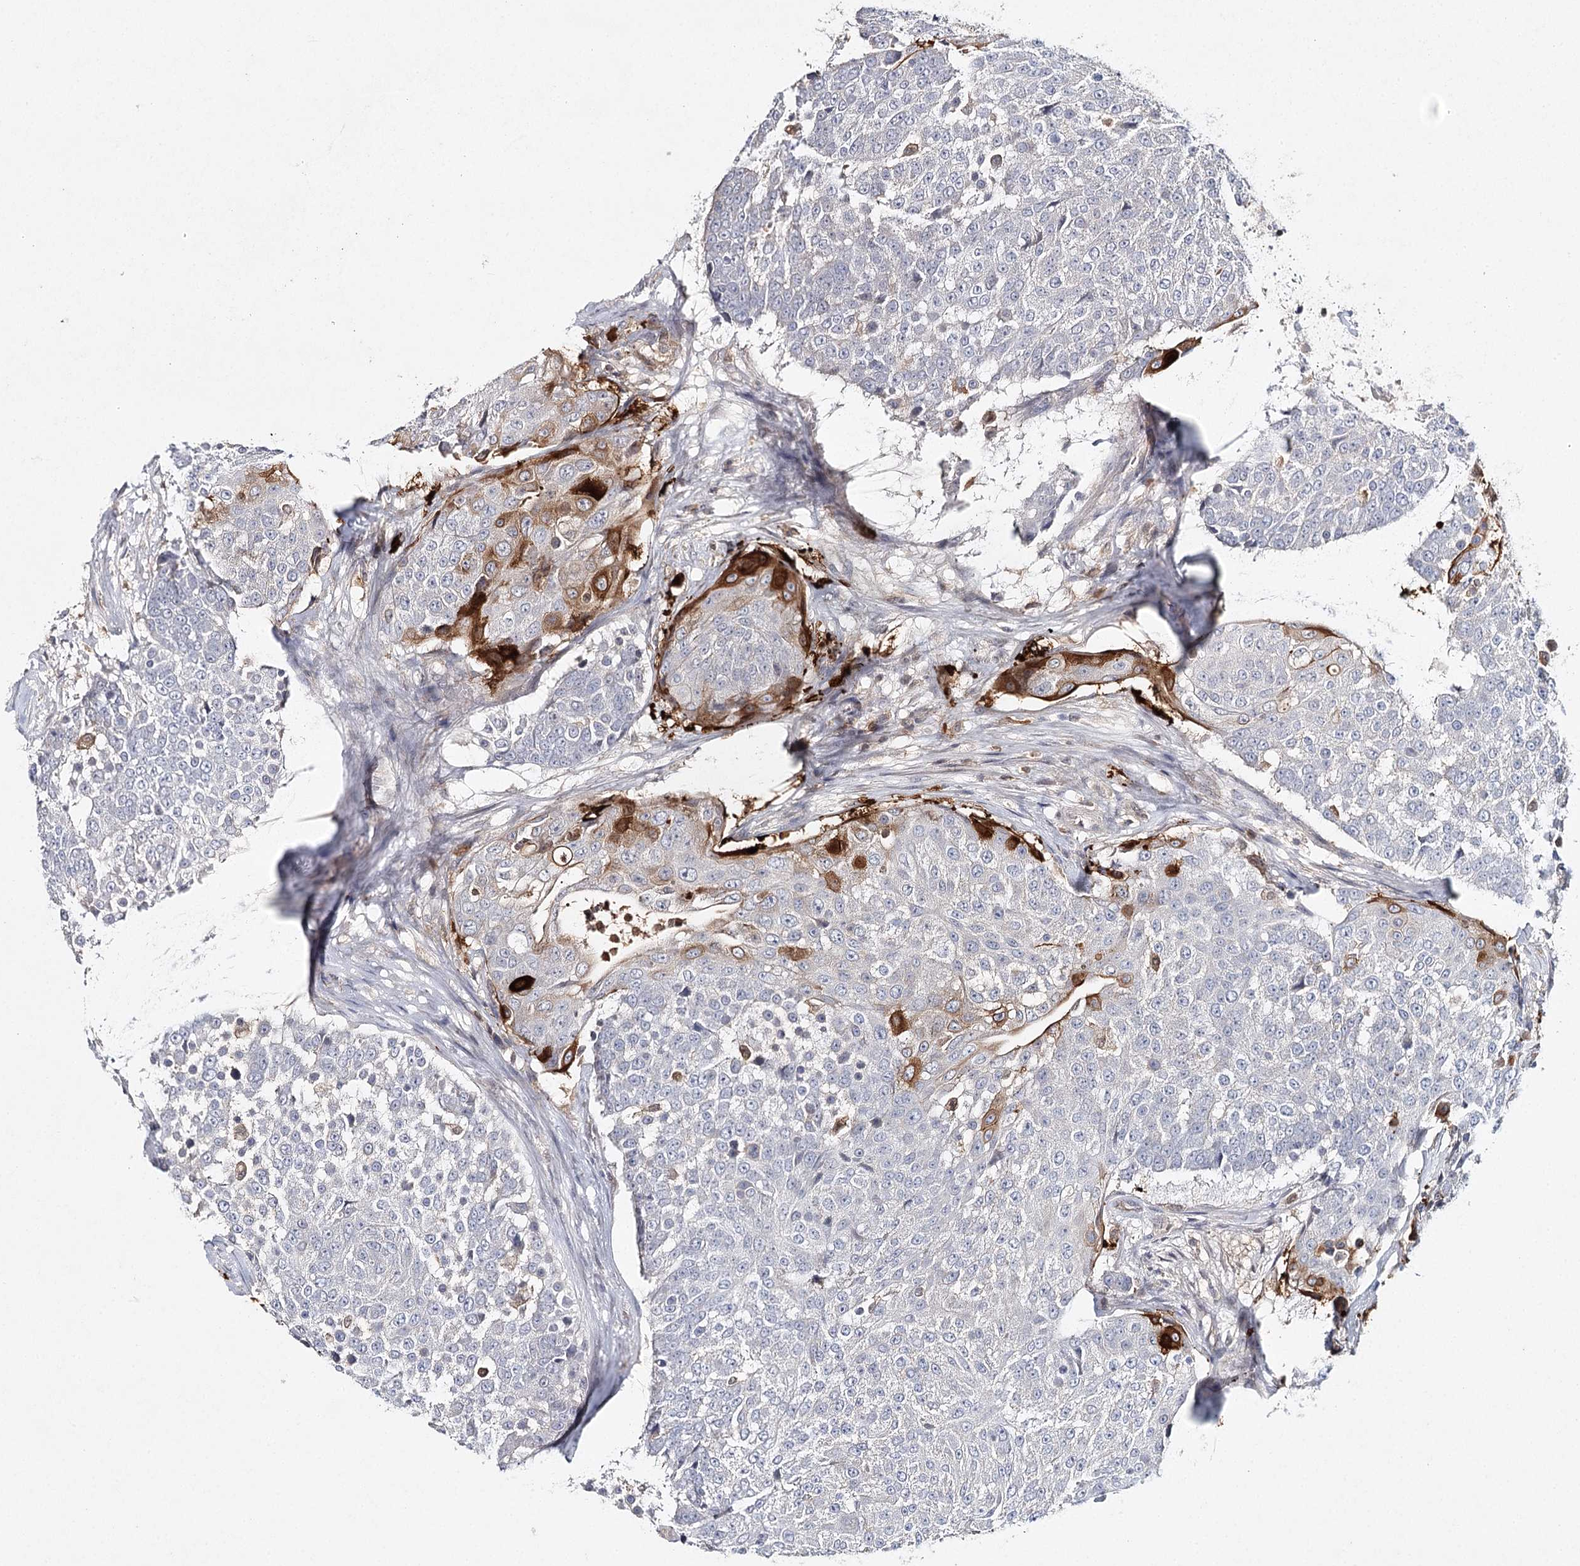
{"staining": {"intensity": "strong", "quantity": "<25%", "location": "cytoplasmic/membranous"}, "tissue": "urothelial cancer", "cell_type": "Tumor cells", "image_type": "cancer", "snomed": [{"axis": "morphology", "description": "Urothelial carcinoma, High grade"}, {"axis": "topography", "description": "Urinary bladder"}], "caption": "A medium amount of strong cytoplasmic/membranous staining is appreciated in approximately <25% of tumor cells in urothelial cancer tissue. The protein is stained brown, and the nuclei are stained in blue (DAB IHC with brightfield microscopy, high magnification).", "gene": "SLC41A2", "patient": {"sex": "female", "age": 63}}